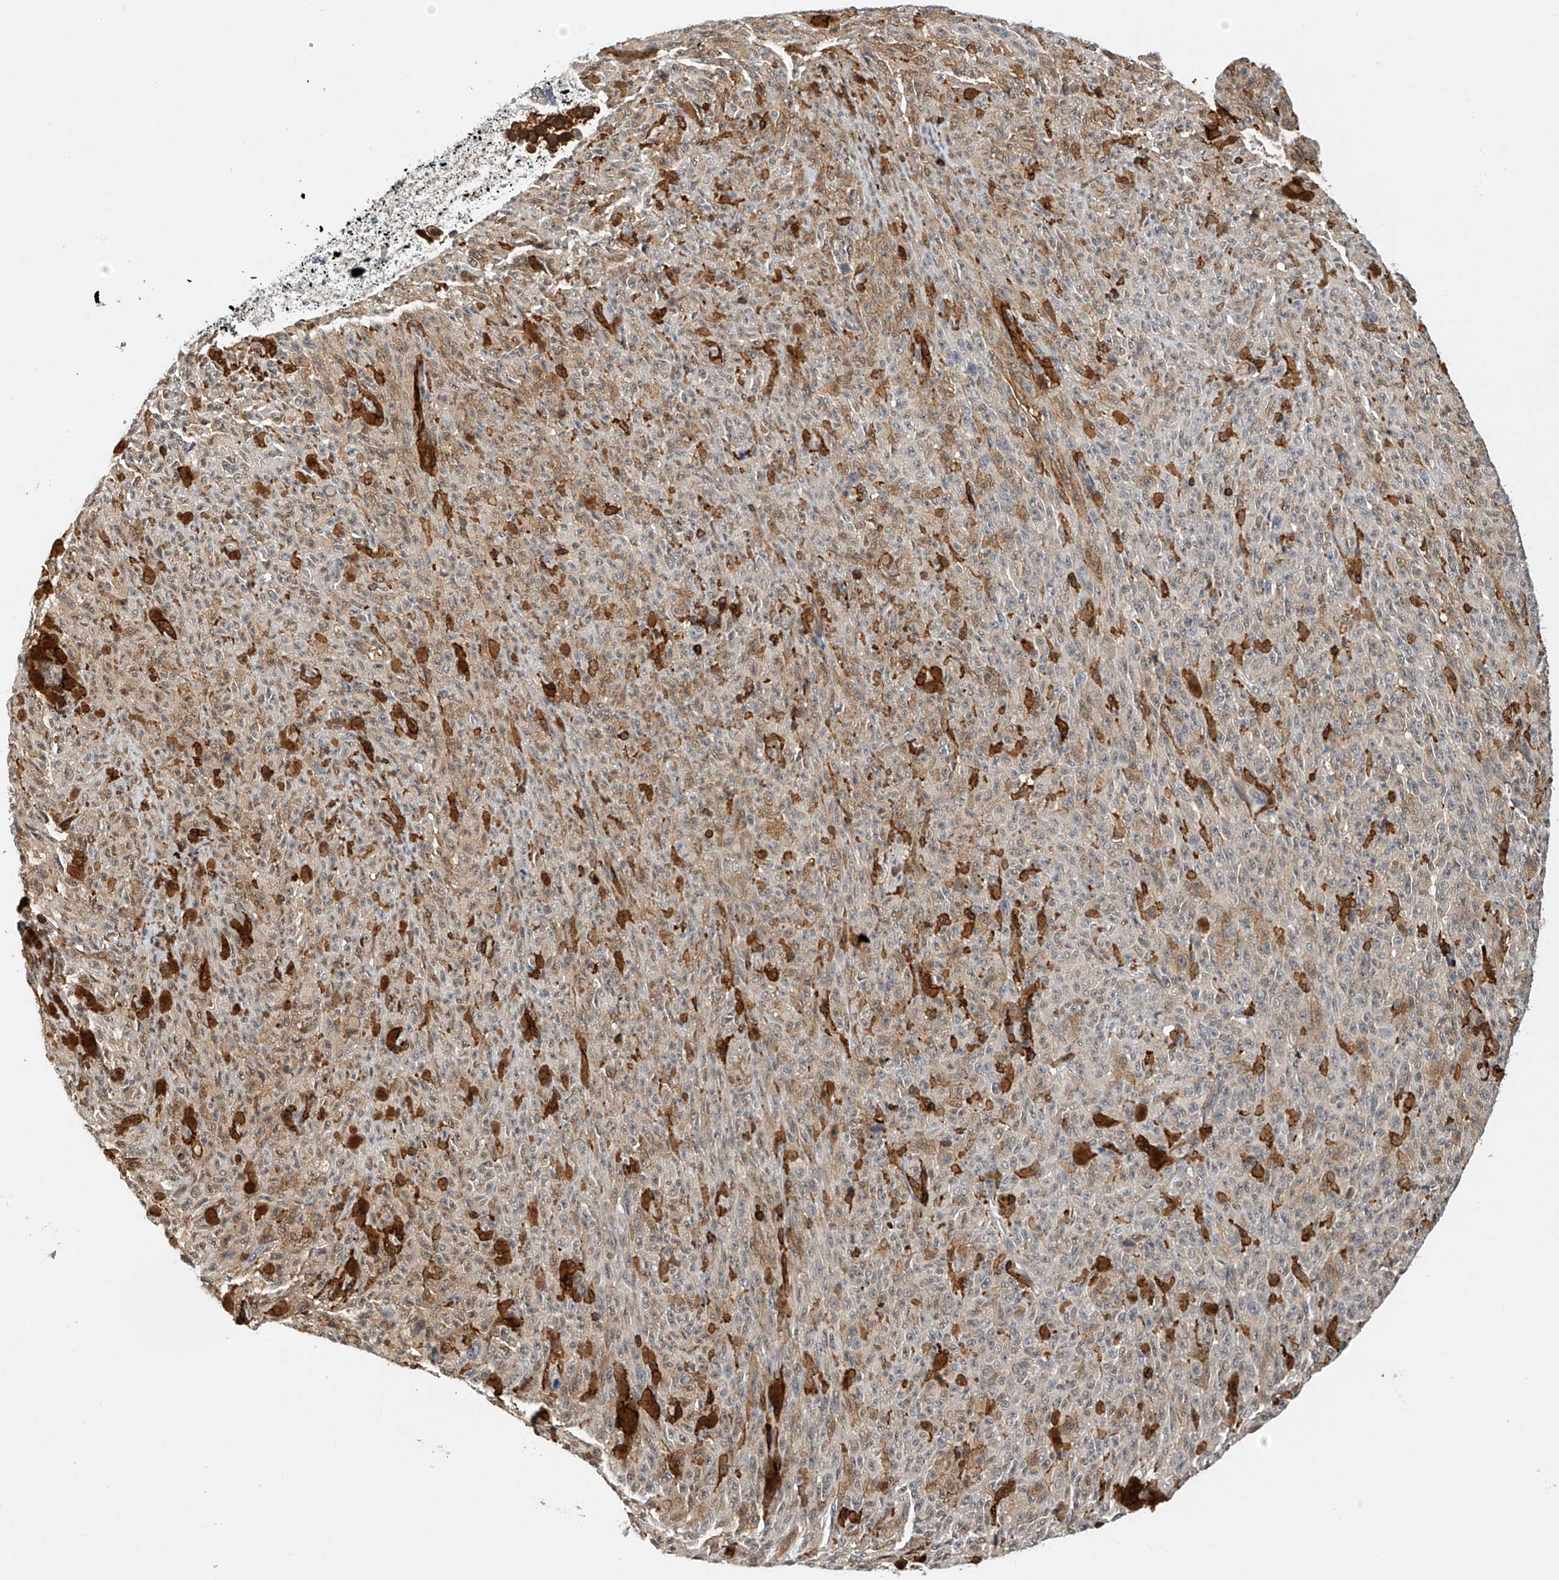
{"staining": {"intensity": "moderate", "quantity": "<25%", "location": "cytoplasmic/membranous"}, "tissue": "melanoma", "cell_type": "Tumor cells", "image_type": "cancer", "snomed": [{"axis": "morphology", "description": "Malignant melanoma, NOS"}, {"axis": "topography", "description": "Skin"}], "caption": "This photomicrograph displays immunohistochemistry staining of human melanoma, with low moderate cytoplasmic/membranous expression in approximately <25% of tumor cells.", "gene": "MICAL1", "patient": {"sex": "female", "age": 82}}